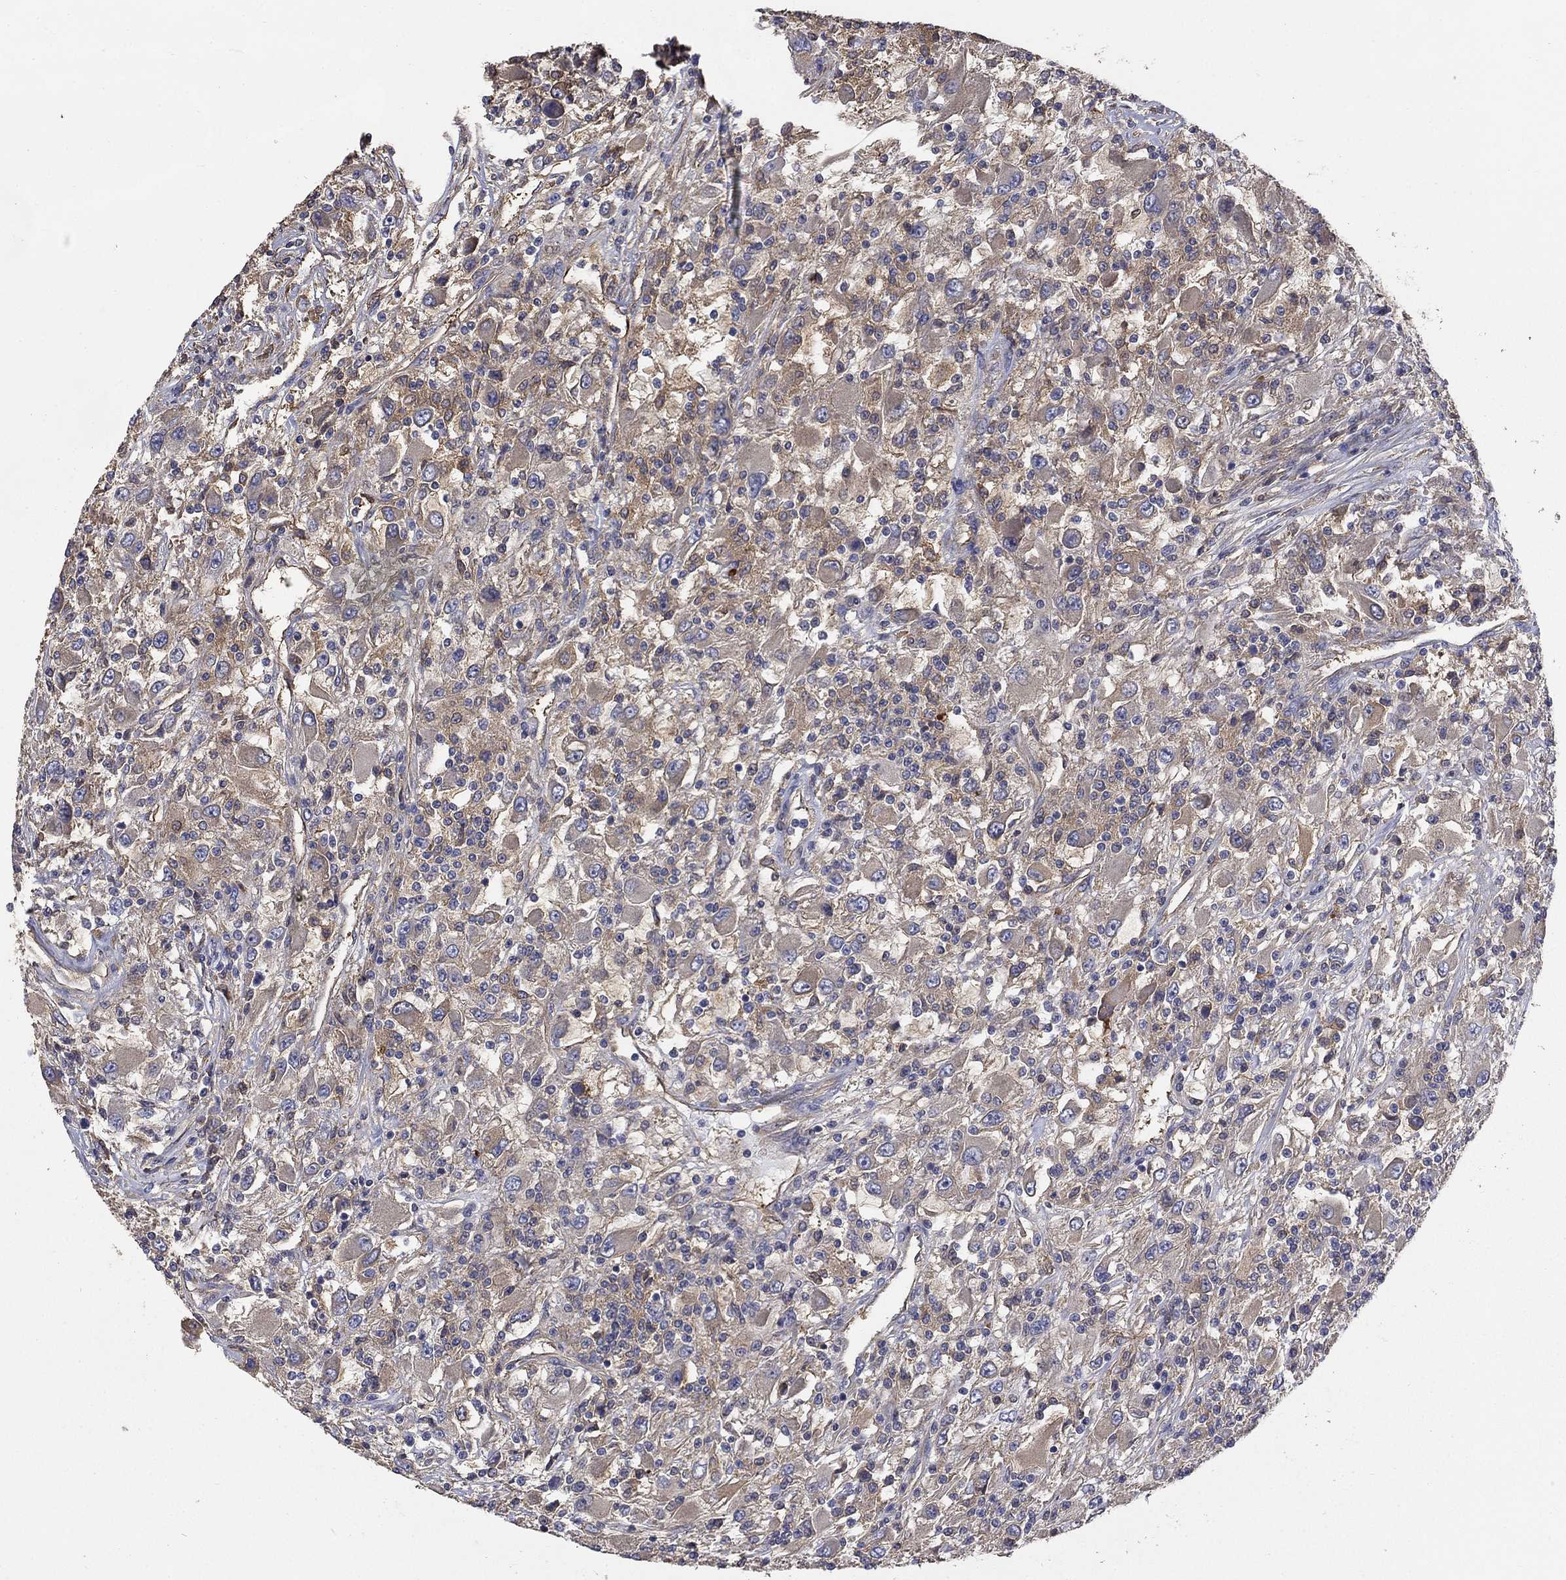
{"staining": {"intensity": "moderate", "quantity": "25%-75%", "location": "cytoplasmic/membranous"}, "tissue": "renal cancer", "cell_type": "Tumor cells", "image_type": "cancer", "snomed": [{"axis": "morphology", "description": "Adenocarcinoma, NOS"}, {"axis": "topography", "description": "Kidney"}], "caption": "Moderate cytoplasmic/membranous staining for a protein is seen in approximately 25%-75% of tumor cells of renal cancer (adenocarcinoma) using immunohistochemistry (IHC).", "gene": "DPYSL2", "patient": {"sex": "female", "age": 67}}